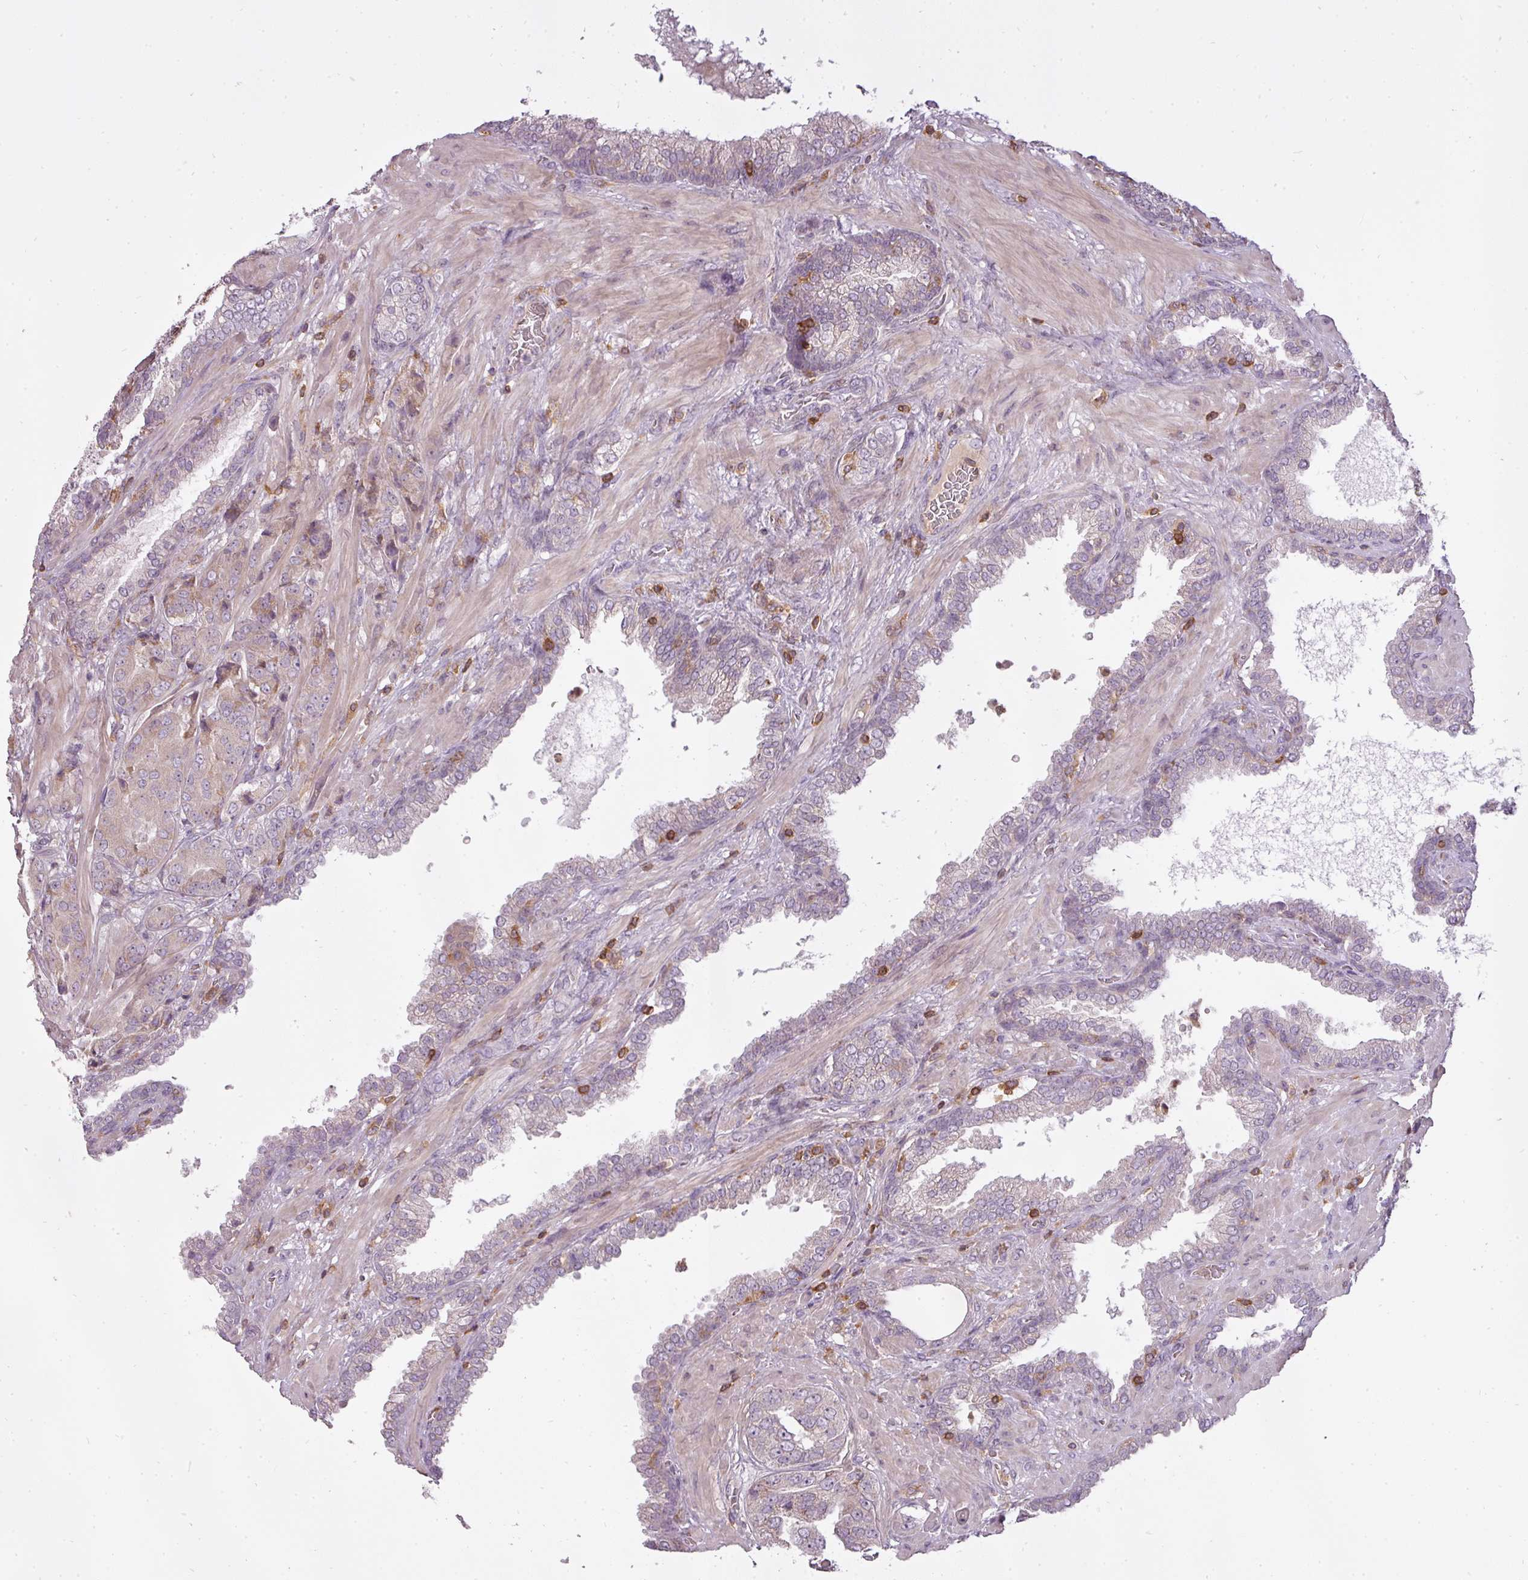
{"staining": {"intensity": "weak", "quantity": "<25%", "location": "cytoplasmic/membranous"}, "tissue": "prostate cancer", "cell_type": "Tumor cells", "image_type": "cancer", "snomed": [{"axis": "morphology", "description": "Adenocarcinoma, High grade"}, {"axis": "topography", "description": "Prostate"}], "caption": "This photomicrograph is of prostate cancer stained with immunohistochemistry (IHC) to label a protein in brown with the nuclei are counter-stained blue. There is no staining in tumor cells.", "gene": "STK4", "patient": {"sex": "male", "age": 63}}